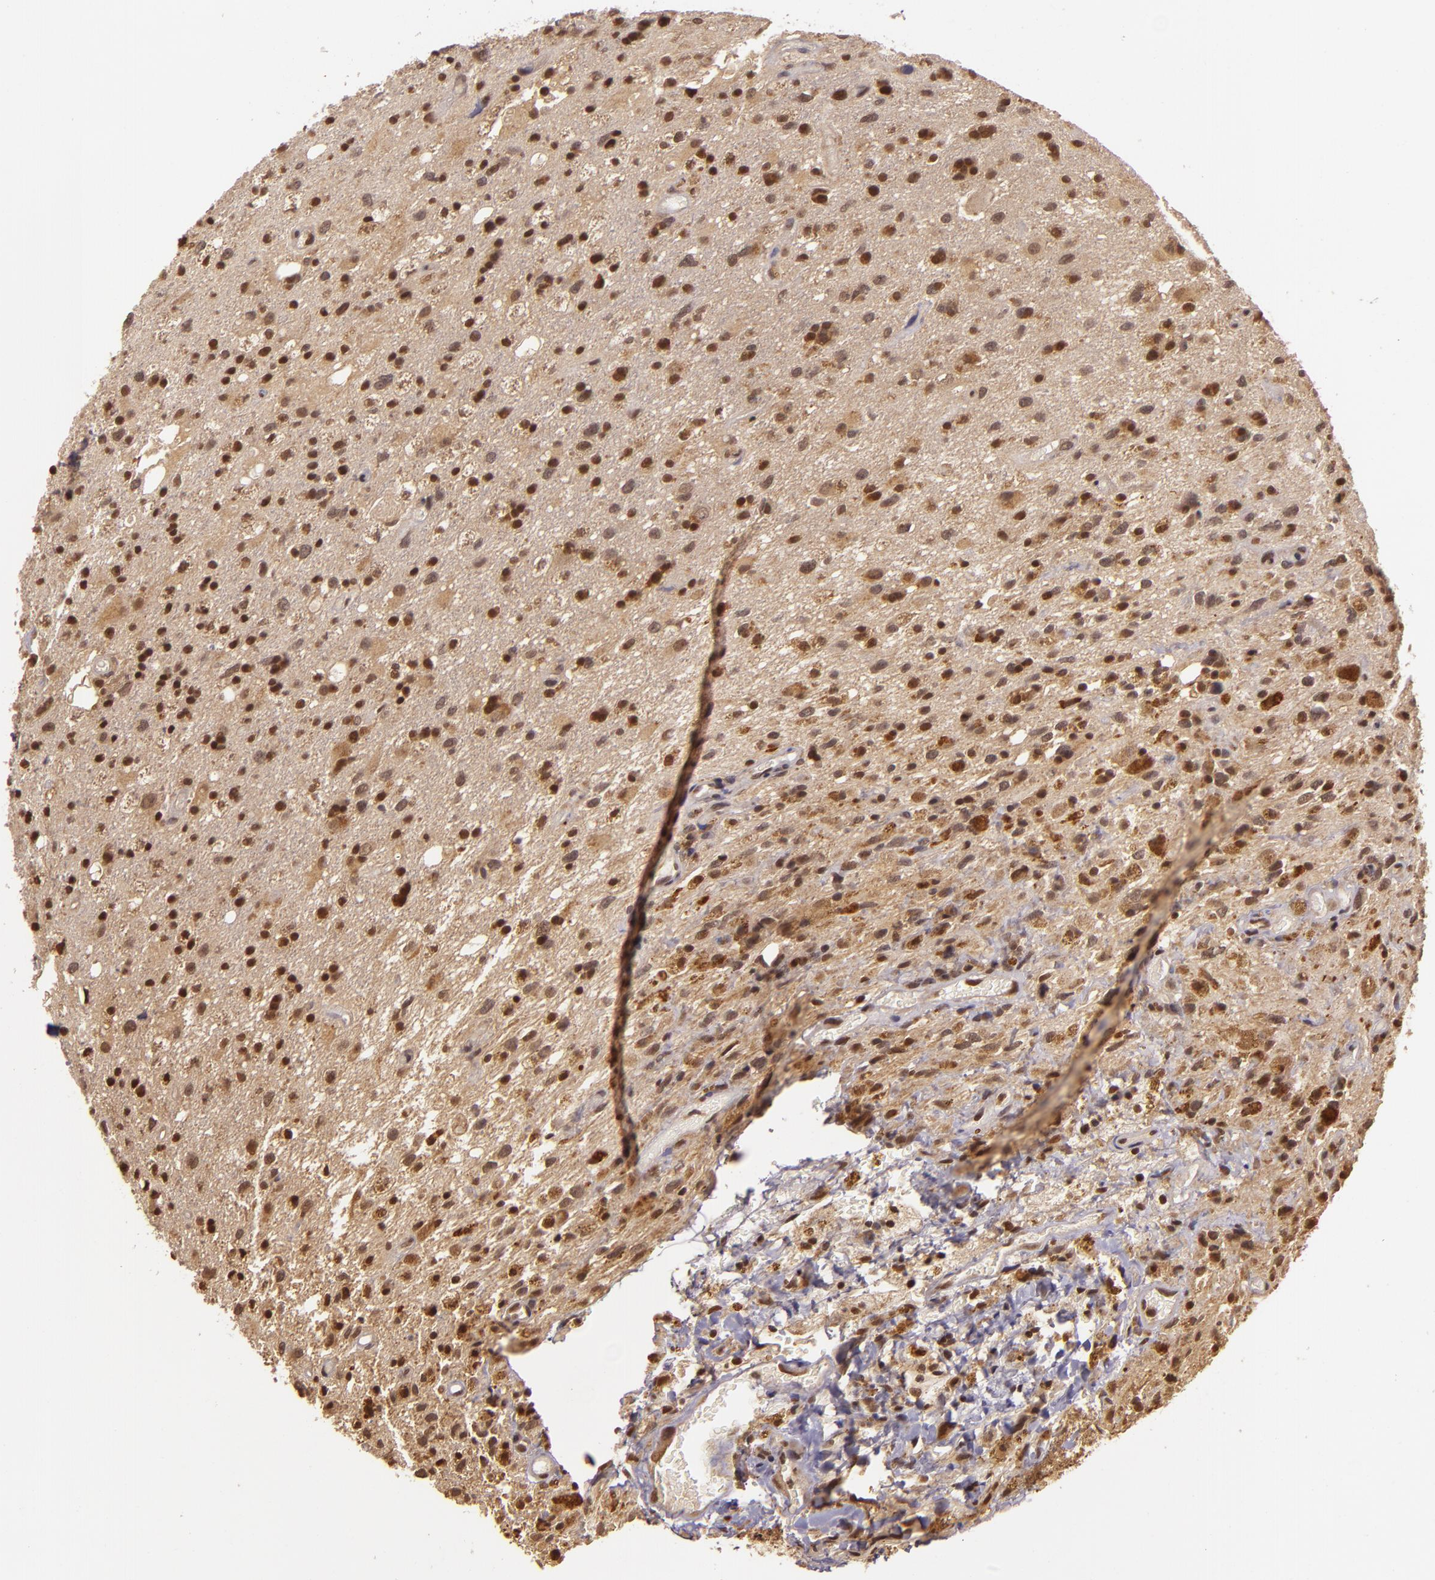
{"staining": {"intensity": "moderate", "quantity": ">75%", "location": "cytoplasmic/membranous,nuclear"}, "tissue": "glioma", "cell_type": "Tumor cells", "image_type": "cancer", "snomed": [{"axis": "morphology", "description": "Glioma, malignant, High grade"}, {"axis": "topography", "description": "Brain"}], "caption": "Glioma was stained to show a protein in brown. There is medium levels of moderate cytoplasmic/membranous and nuclear expression in approximately >75% of tumor cells.", "gene": "TXNRD2", "patient": {"sex": "male", "age": 48}}